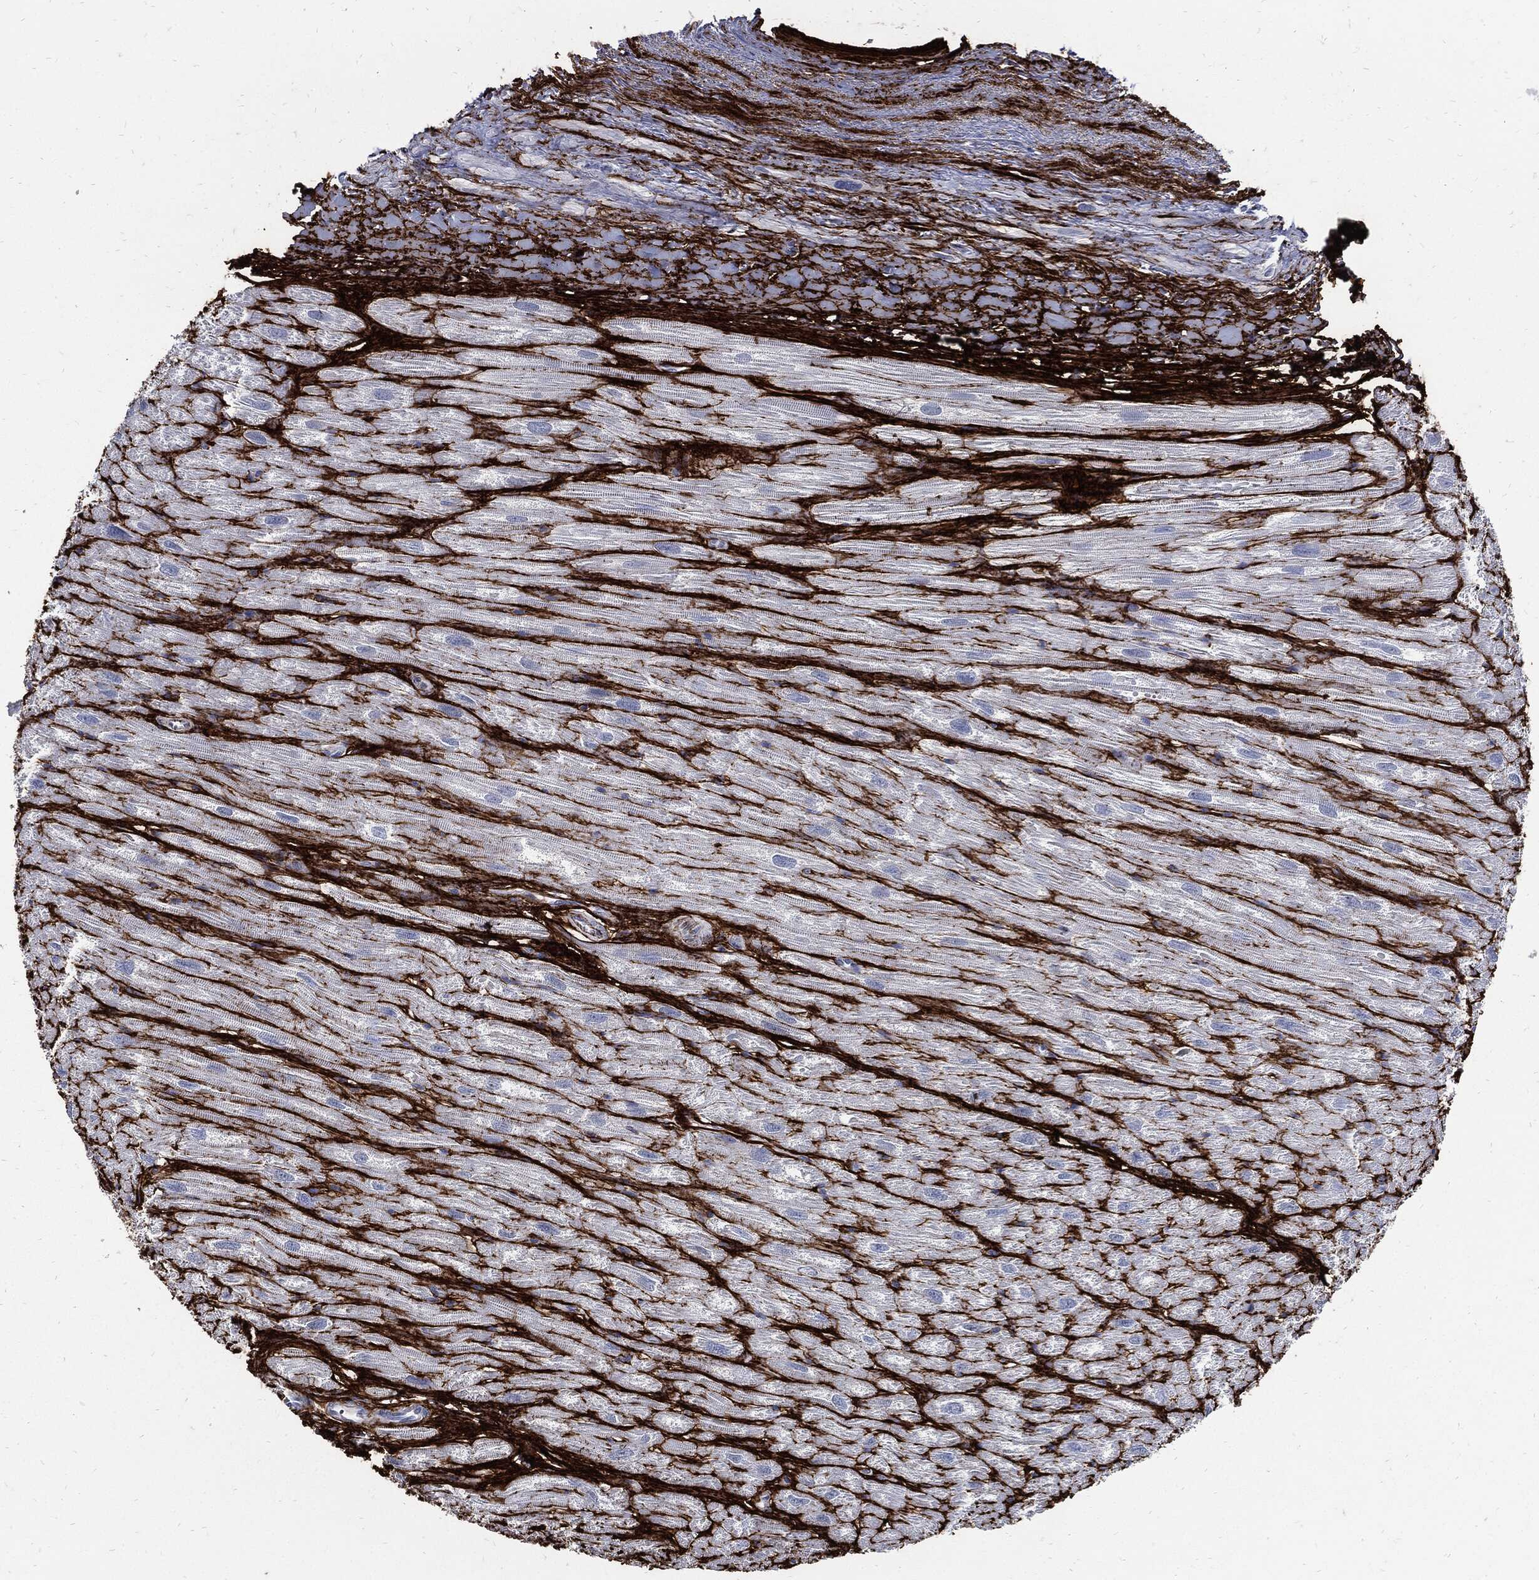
{"staining": {"intensity": "negative", "quantity": "none", "location": "none"}, "tissue": "heart muscle", "cell_type": "Cardiomyocytes", "image_type": "normal", "snomed": [{"axis": "morphology", "description": "Normal tissue, NOS"}, {"axis": "topography", "description": "Heart"}], "caption": "Immunohistochemistry histopathology image of unremarkable heart muscle stained for a protein (brown), which reveals no expression in cardiomyocytes.", "gene": "FBN1", "patient": {"sex": "male", "age": 62}}